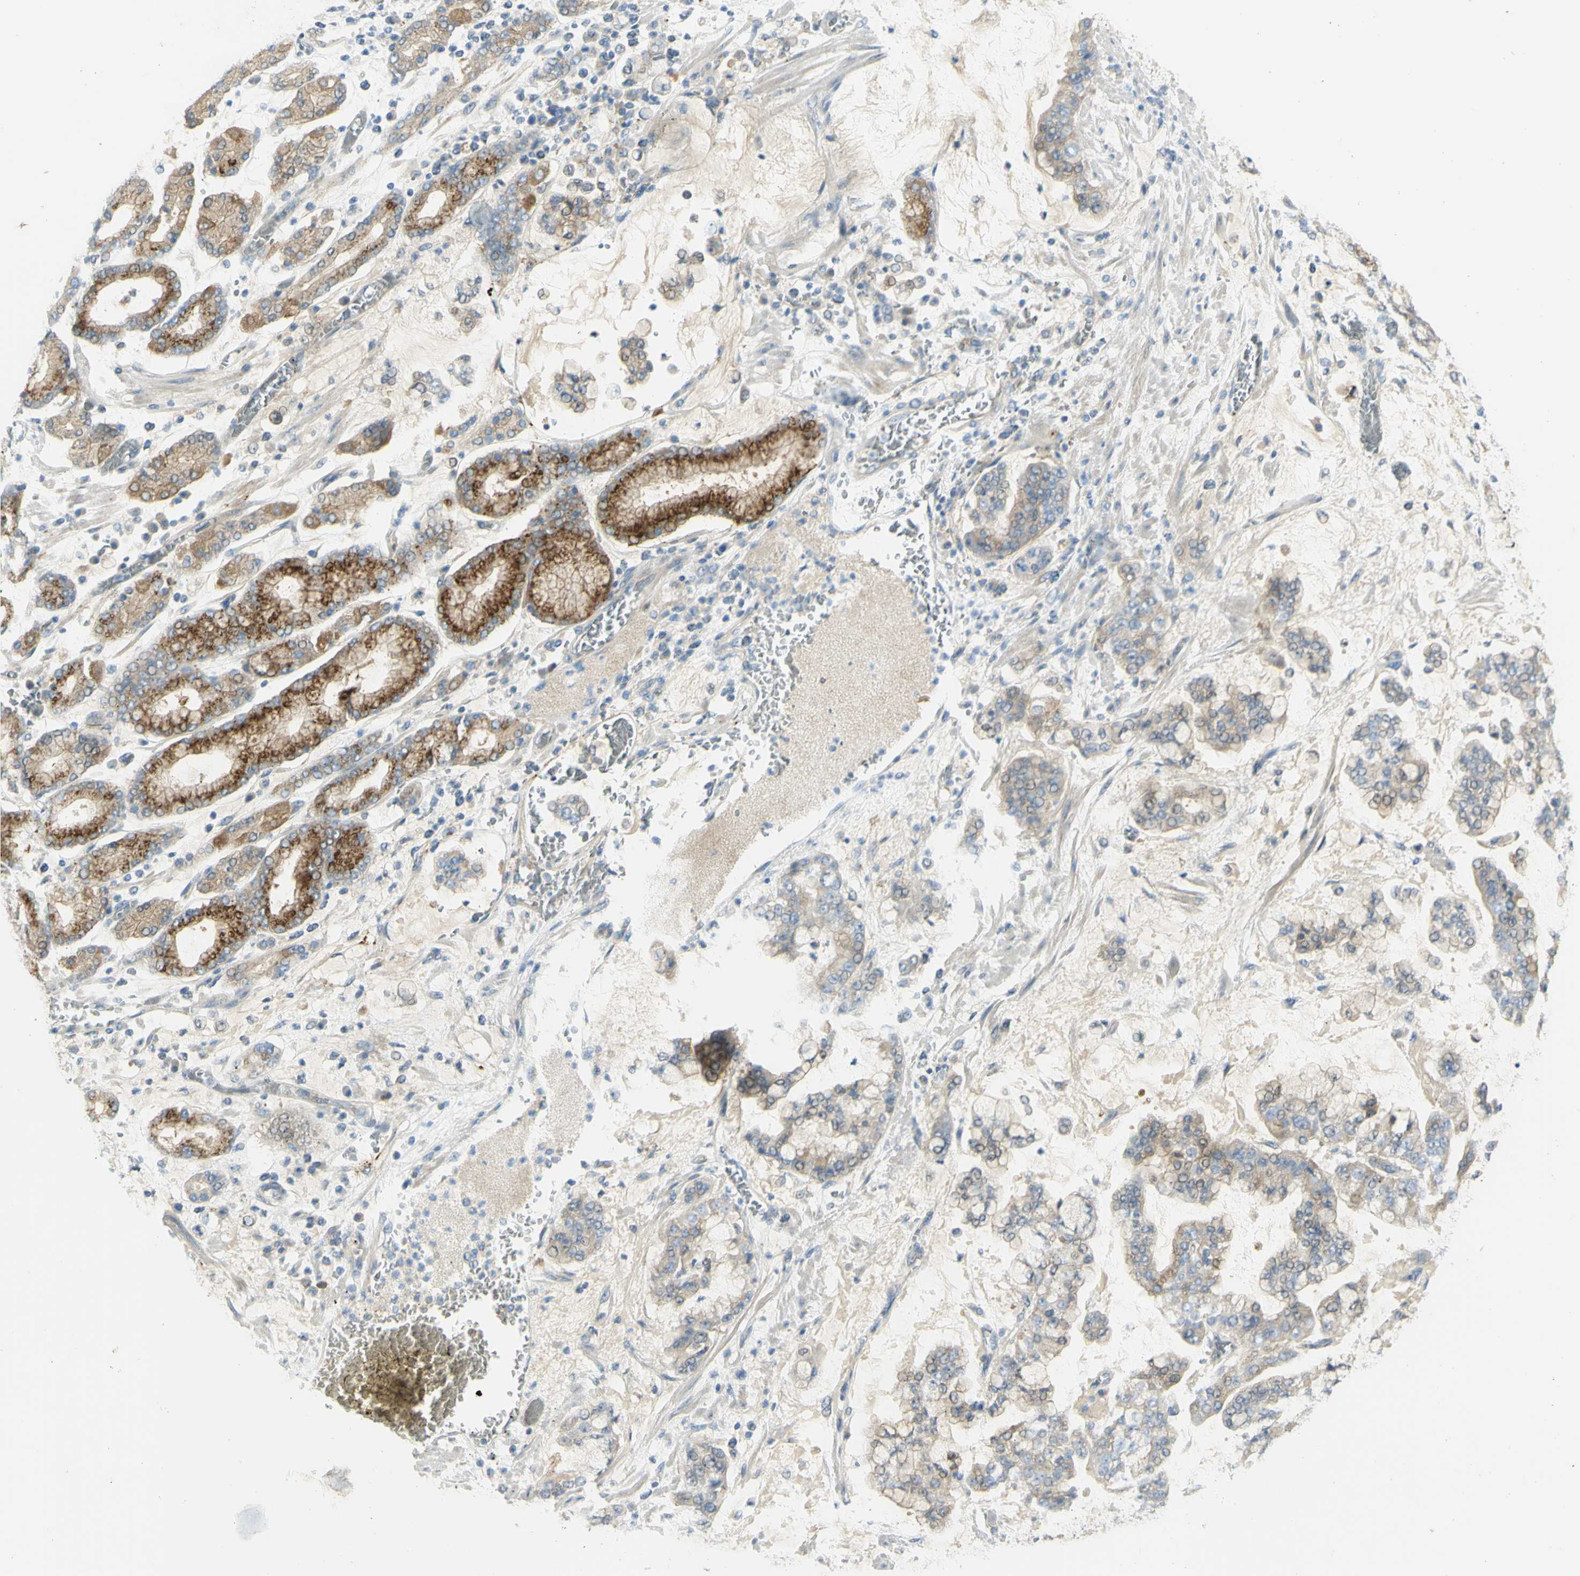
{"staining": {"intensity": "weak", "quantity": "25%-75%", "location": "cytoplasmic/membranous"}, "tissue": "stomach cancer", "cell_type": "Tumor cells", "image_type": "cancer", "snomed": [{"axis": "morphology", "description": "Normal tissue, NOS"}, {"axis": "morphology", "description": "Adenocarcinoma, NOS"}, {"axis": "topography", "description": "Stomach, upper"}, {"axis": "topography", "description": "Stomach"}], "caption": "This is an image of immunohistochemistry staining of stomach adenocarcinoma, which shows weak positivity in the cytoplasmic/membranous of tumor cells.", "gene": "GCNT3", "patient": {"sex": "male", "age": 76}}